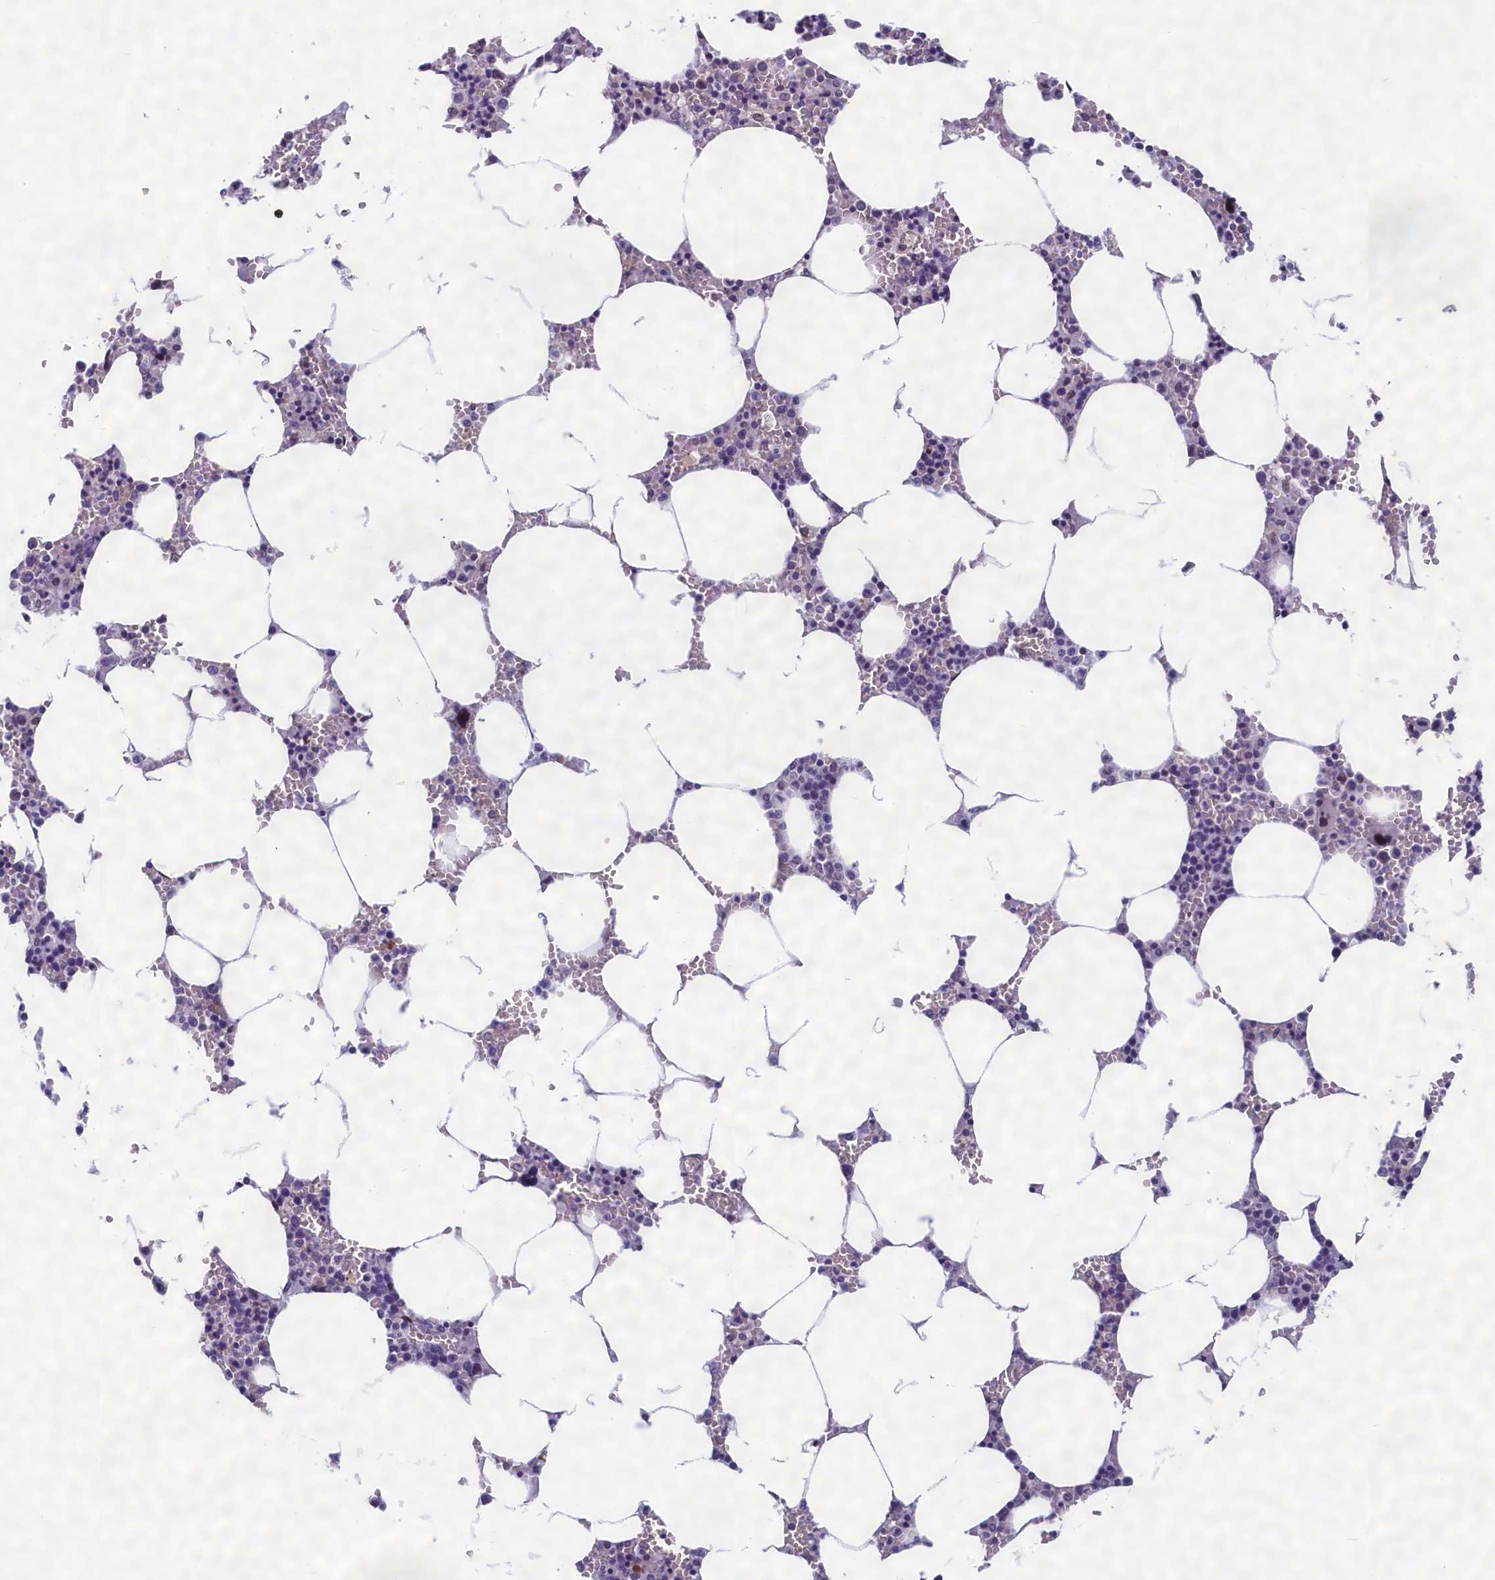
{"staining": {"intensity": "negative", "quantity": "none", "location": "none"}, "tissue": "bone marrow", "cell_type": "Hematopoietic cells", "image_type": "normal", "snomed": [{"axis": "morphology", "description": "Normal tissue, NOS"}, {"axis": "topography", "description": "Bone marrow"}], "caption": "This photomicrograph is of normal bone marrow stained with immunohistochemistry (IHC) to label a protein in brown with the nuclei are counter-stained blue. There is no staining in hematopoietic cells.", "gene": "GPSM1", "patient": {"sex": "male", "age": 70}}